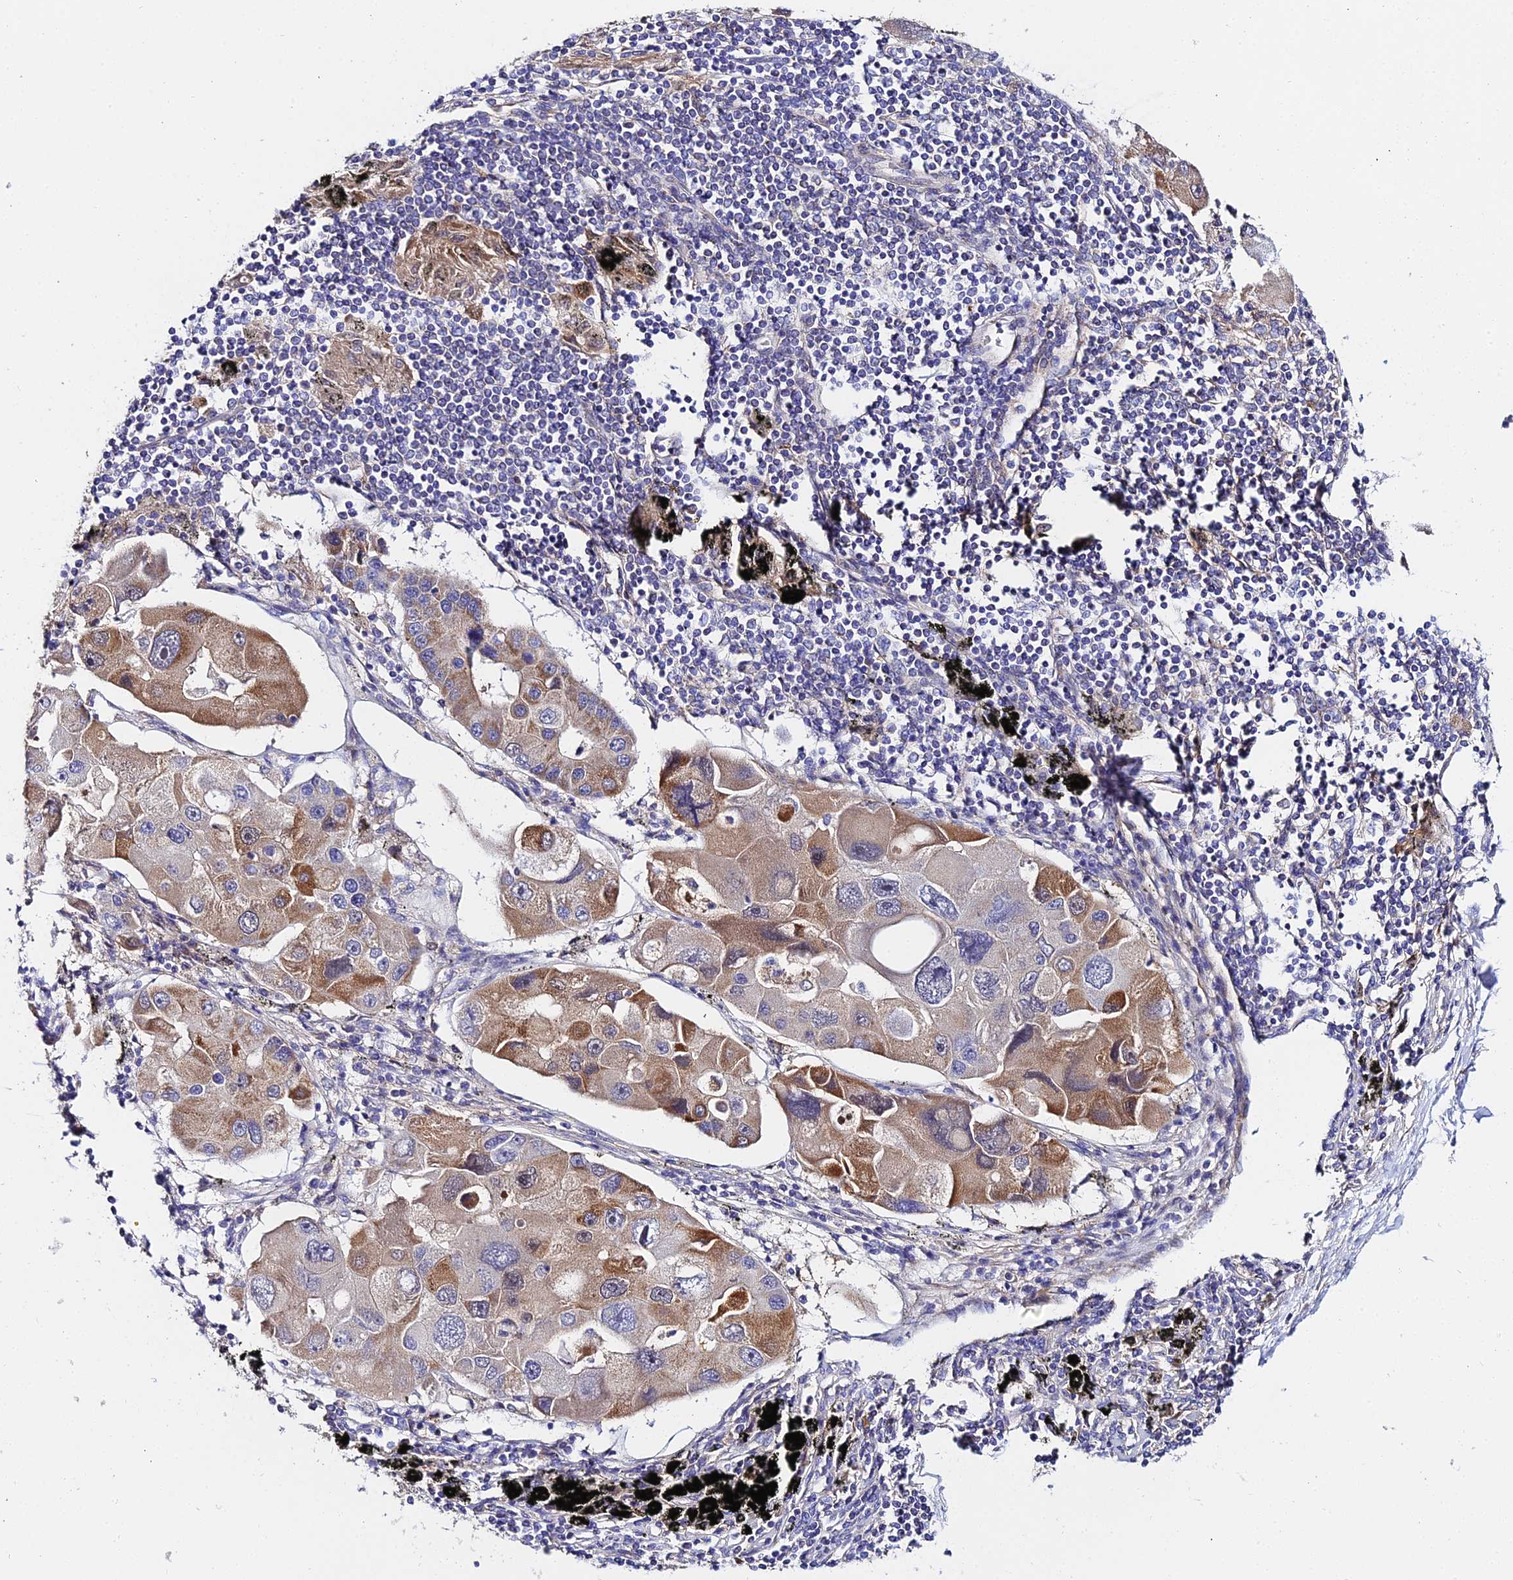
{"staining": {"intensity": "moderate", "quantity": "25%-75%", "location": "cytoplasmic/membranous"}, "tissue": "lung cancer", "cell_type": "Tumor cells", "image_type": "cancer", "snomed": [{"axis": "morphology", "description": "Adenocarcinoma, NOS"}, {"axis": "topography", "description": "Lung"}], "caption": "Protein staining of lung adenocarcinoma tissue exhibits moderate cytoplasmic/membranous staining in approximately 25%-75% of tumor cells. The protein of interest is shown in brown color, while the nuclei are stained blue.", "gene": "ACOT2", "patient": {"sex": "female", "age": 54}}